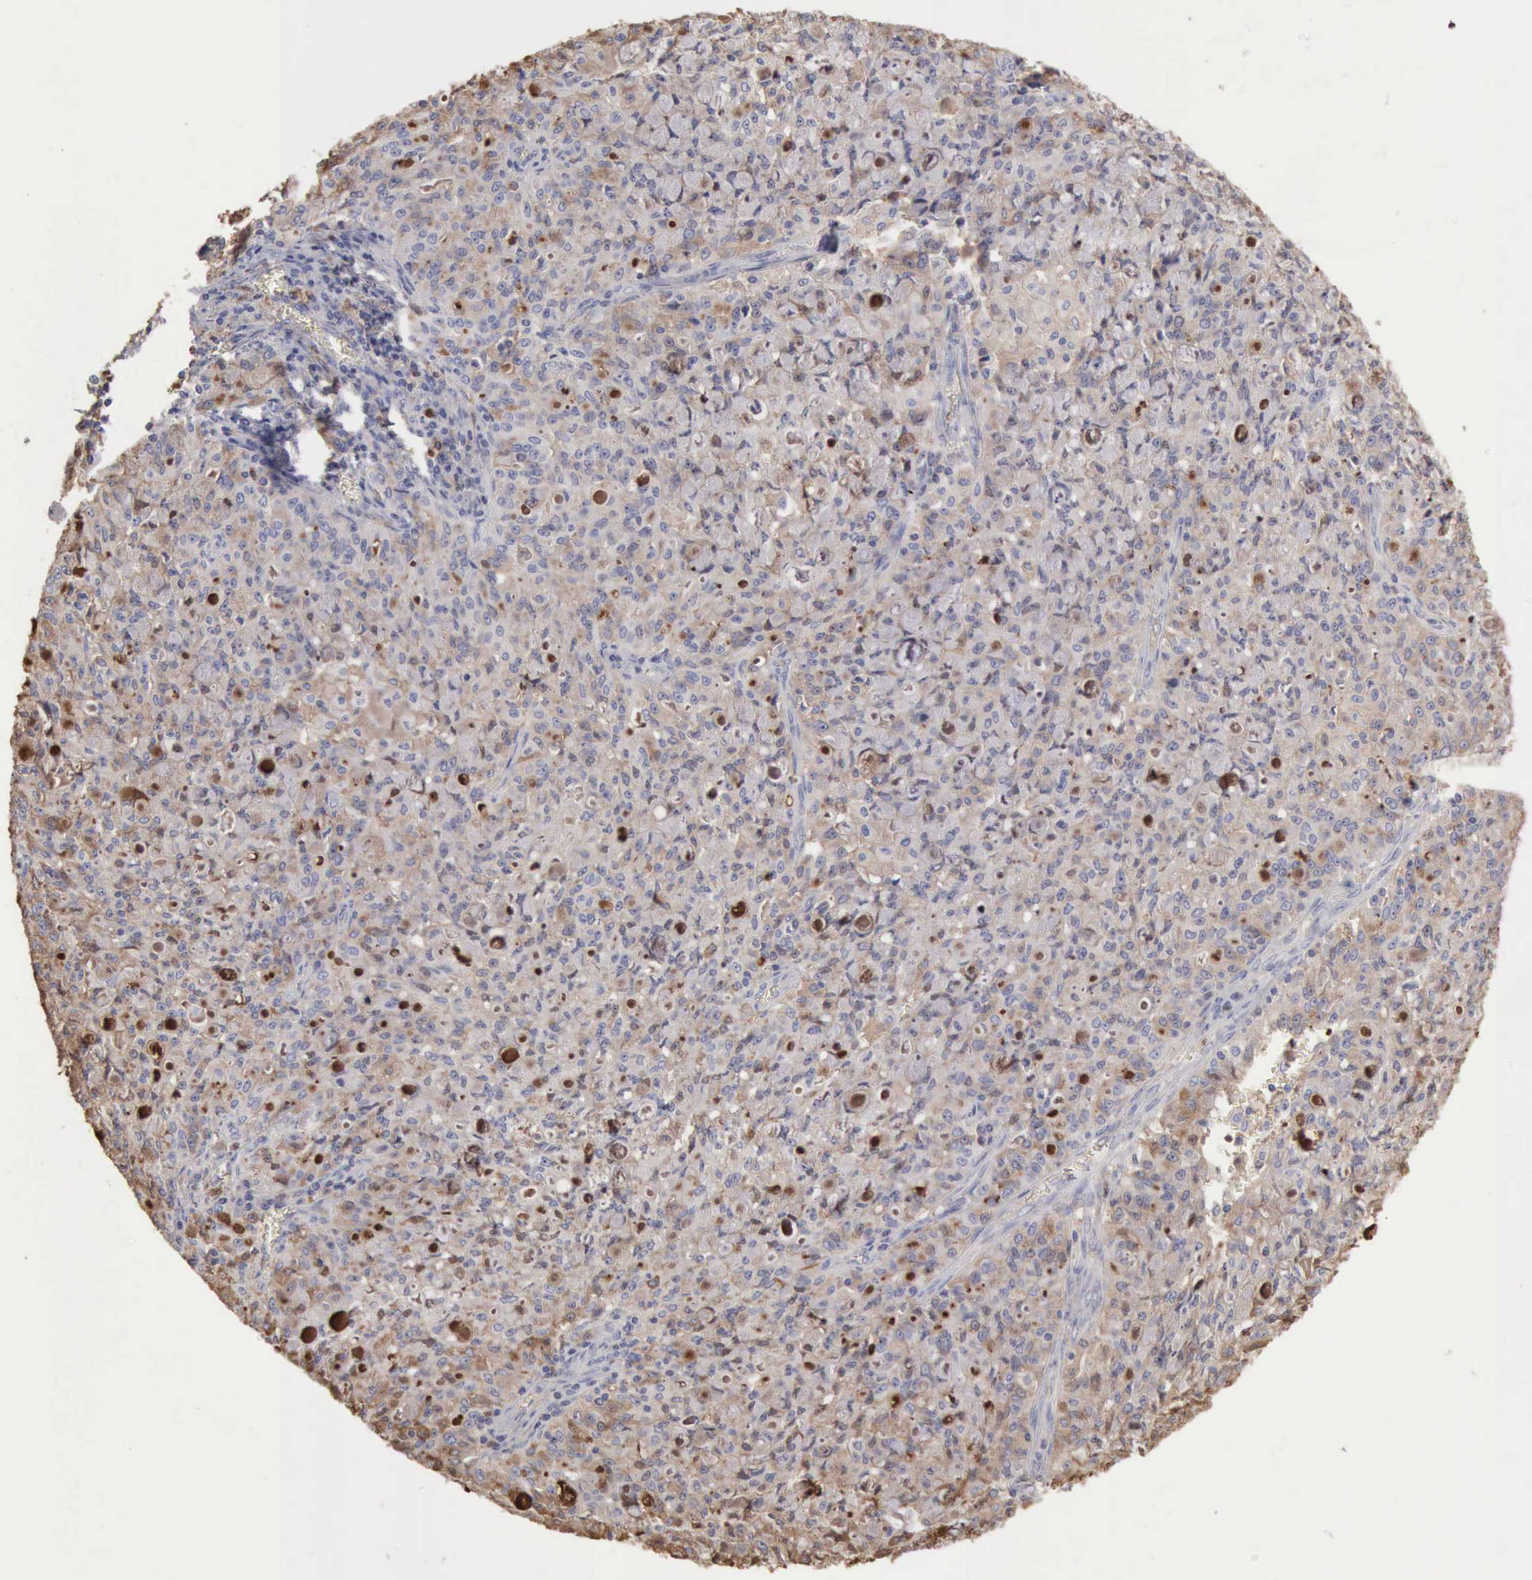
{"staining": {"intensity": "weak", "quantity": "<25%", "location": "cytoplasmic/membranous"}, "tissue": "lung cancer", "cell_type": "Tumor cells", "image_type": "cancer", "snomed": [{"axis": "morphology", "description": "Adenocarcinoma, NOS"}, {"axis": "topography", "description": "Lung"}], "caption": "Adenocarcinoma (lung) stained for a protein using immunohistochemistry (IHC) exhibits no staining tumor cells.", "gene": "SERPINA1", "patient": {"sex": "female", "age": 44}}